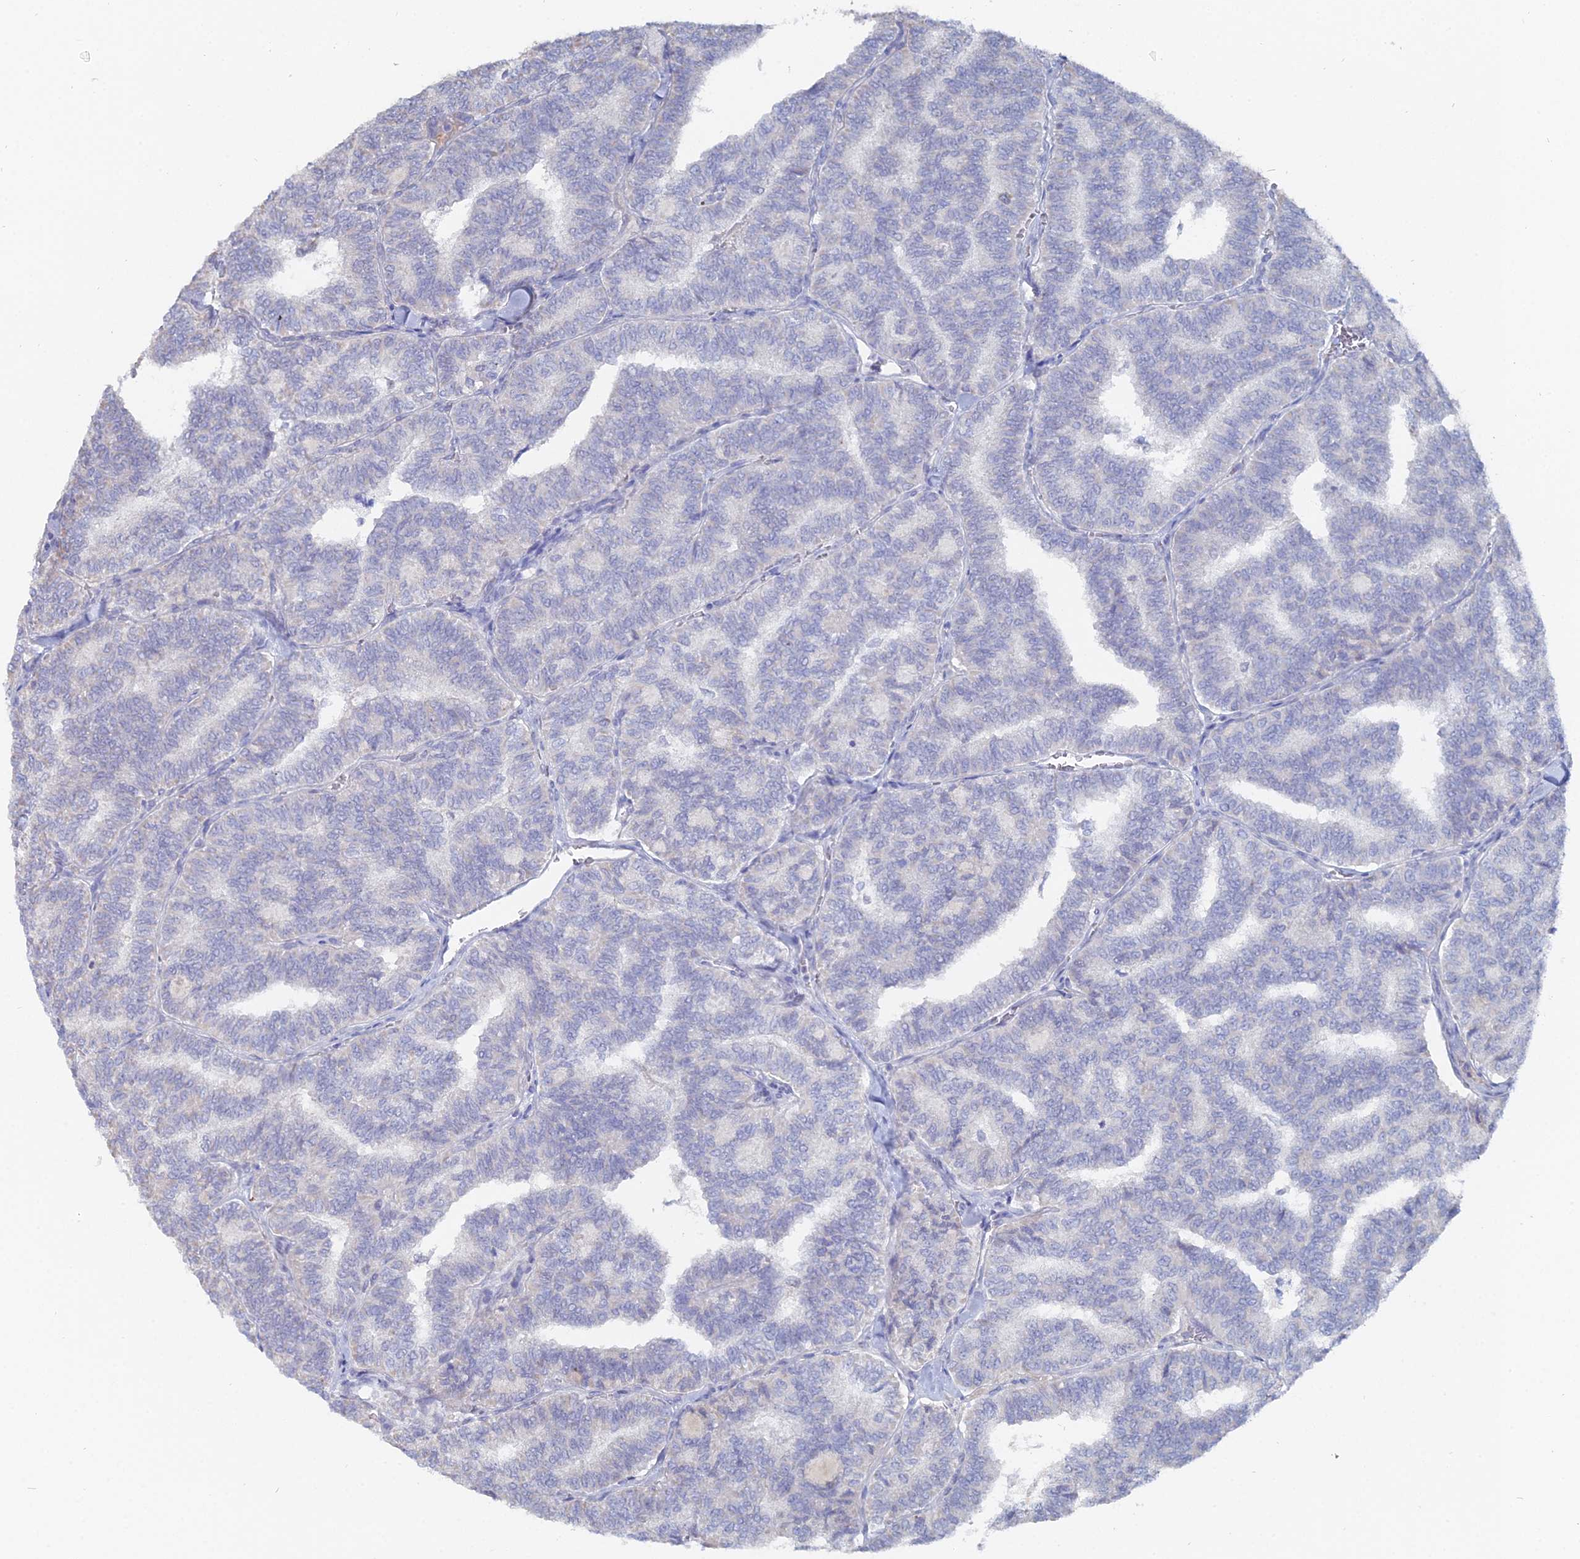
{"staining": {"intensity": "negative", "quantity": "none", "location": "none"}, "tissue": "thyroid cancer", "cell_type": "Tumor cells", "image_type": "cancer", "snomed": [{"axis": "morphology", "description": "Papillary adenocarcinoma, NOS"}, {"axis": "topography", "description": "Thyroid gland"}], "caption": "A photomicrograph of thyroid cancer (papillary adenocarcinoma) stained for a protein exhibits no brown staining in tumor cells. (Immunohistochemistry (ihc), brightfield microscopy, high magnification).", "gene": "THAP4", "patient": {"sex": "female", "age": 35}}